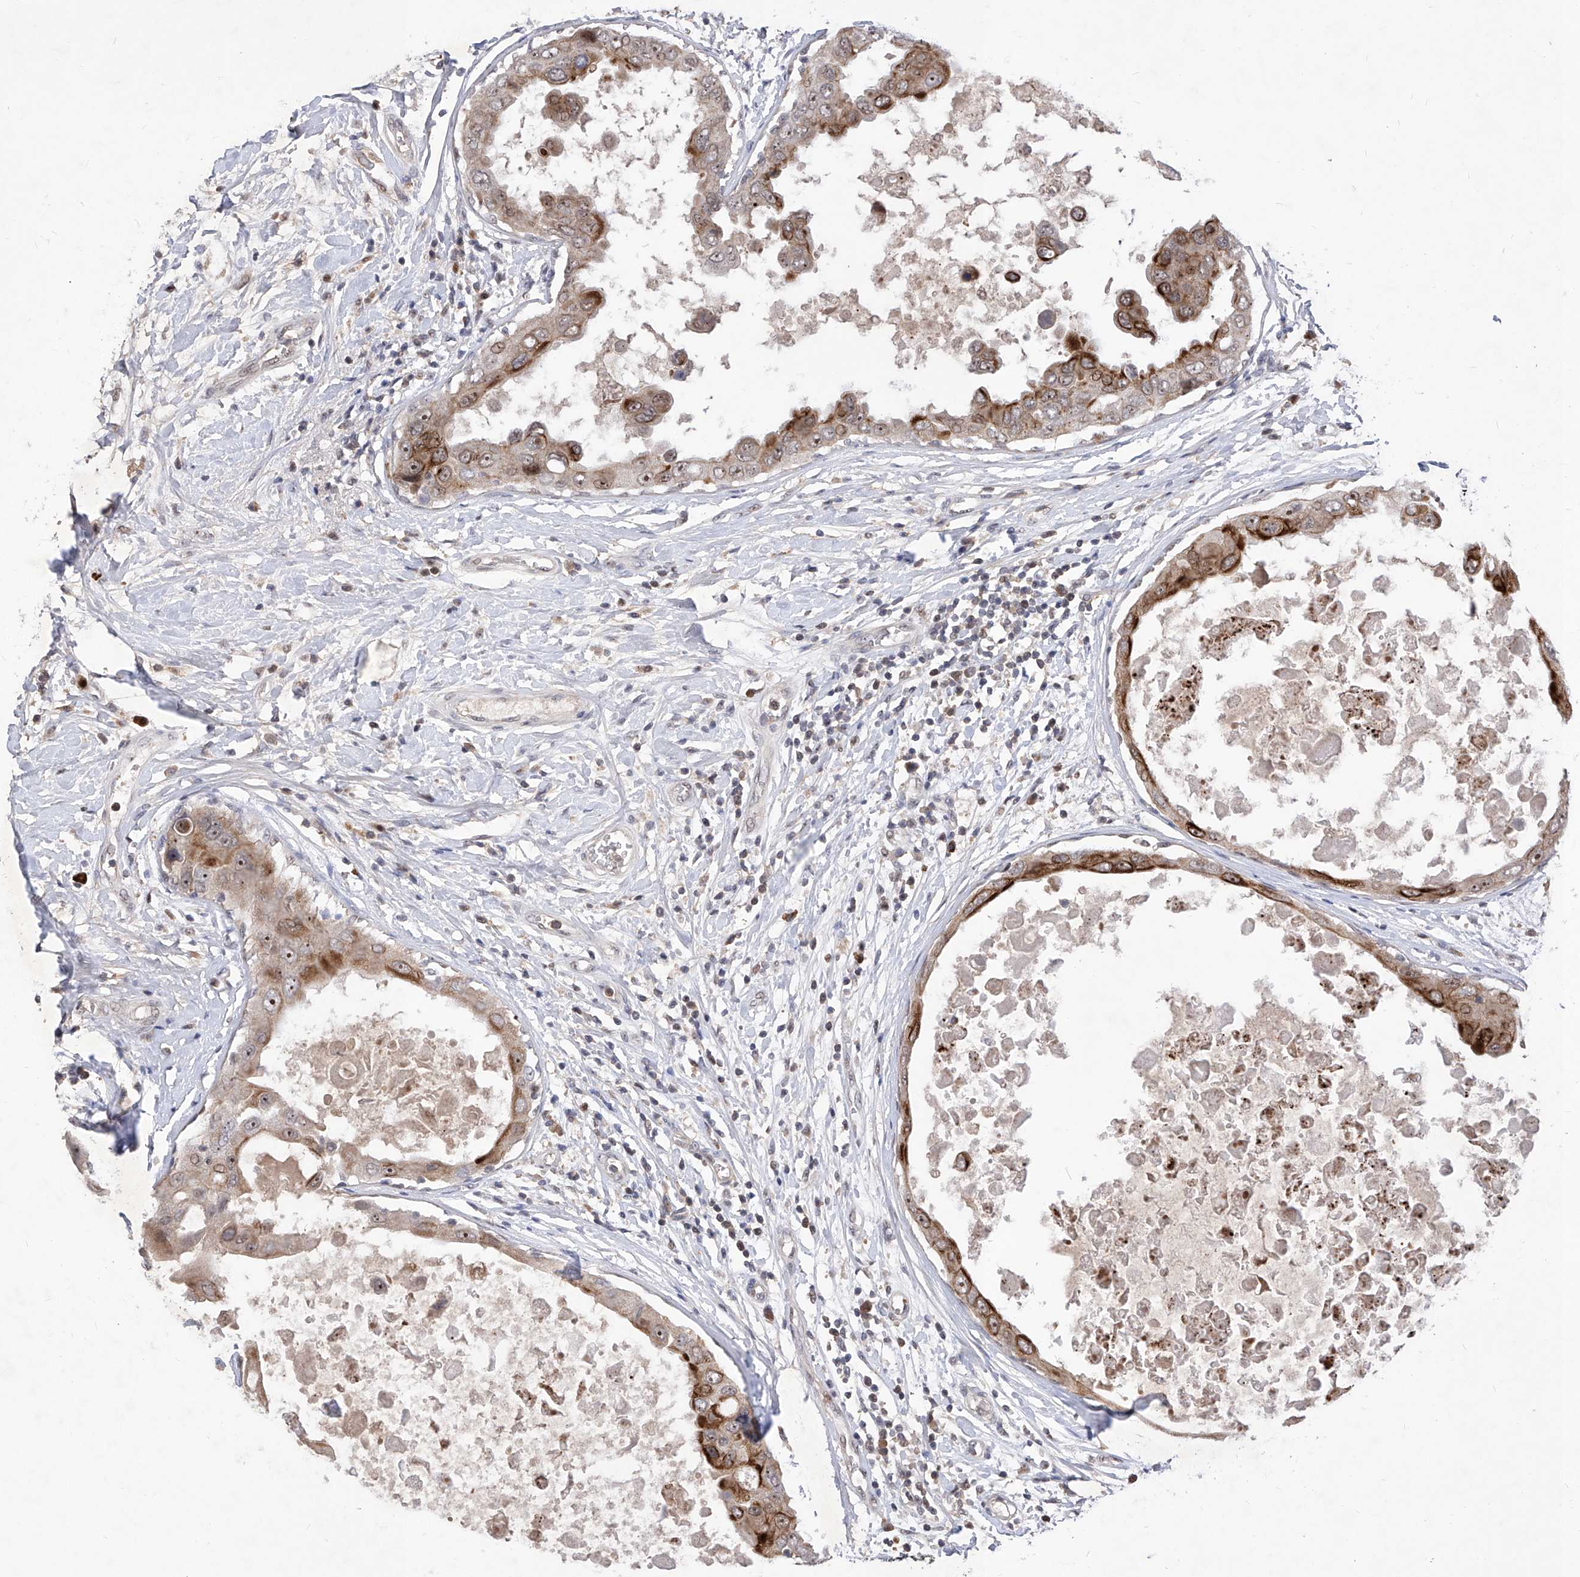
{"staining": {"intensity": "moderate", "quantity": ">75%", "location": "cytoplasmic/membranous,nuclear"}, "tissue": "breast cancer", "cell_type": "Tumor cells", "image_type": "cancer", "snomed": [{"axis": "morphology", "description": "Duct carcinoma"}, {"axis": "topography", "description": "Breast"}], "caption": "High-magnification brightfield microscopy of breast cancer (intraductal carcinoma) stained with DAB (brown) and counterstained with hematoxylin (blue). tumor cells exhibit moderate cytoplasmic/membranous and nuclear positivity is present in approximately>75% of cells.", "gene": "LGR4", "patient": {"sex": "female", "age": 27}}